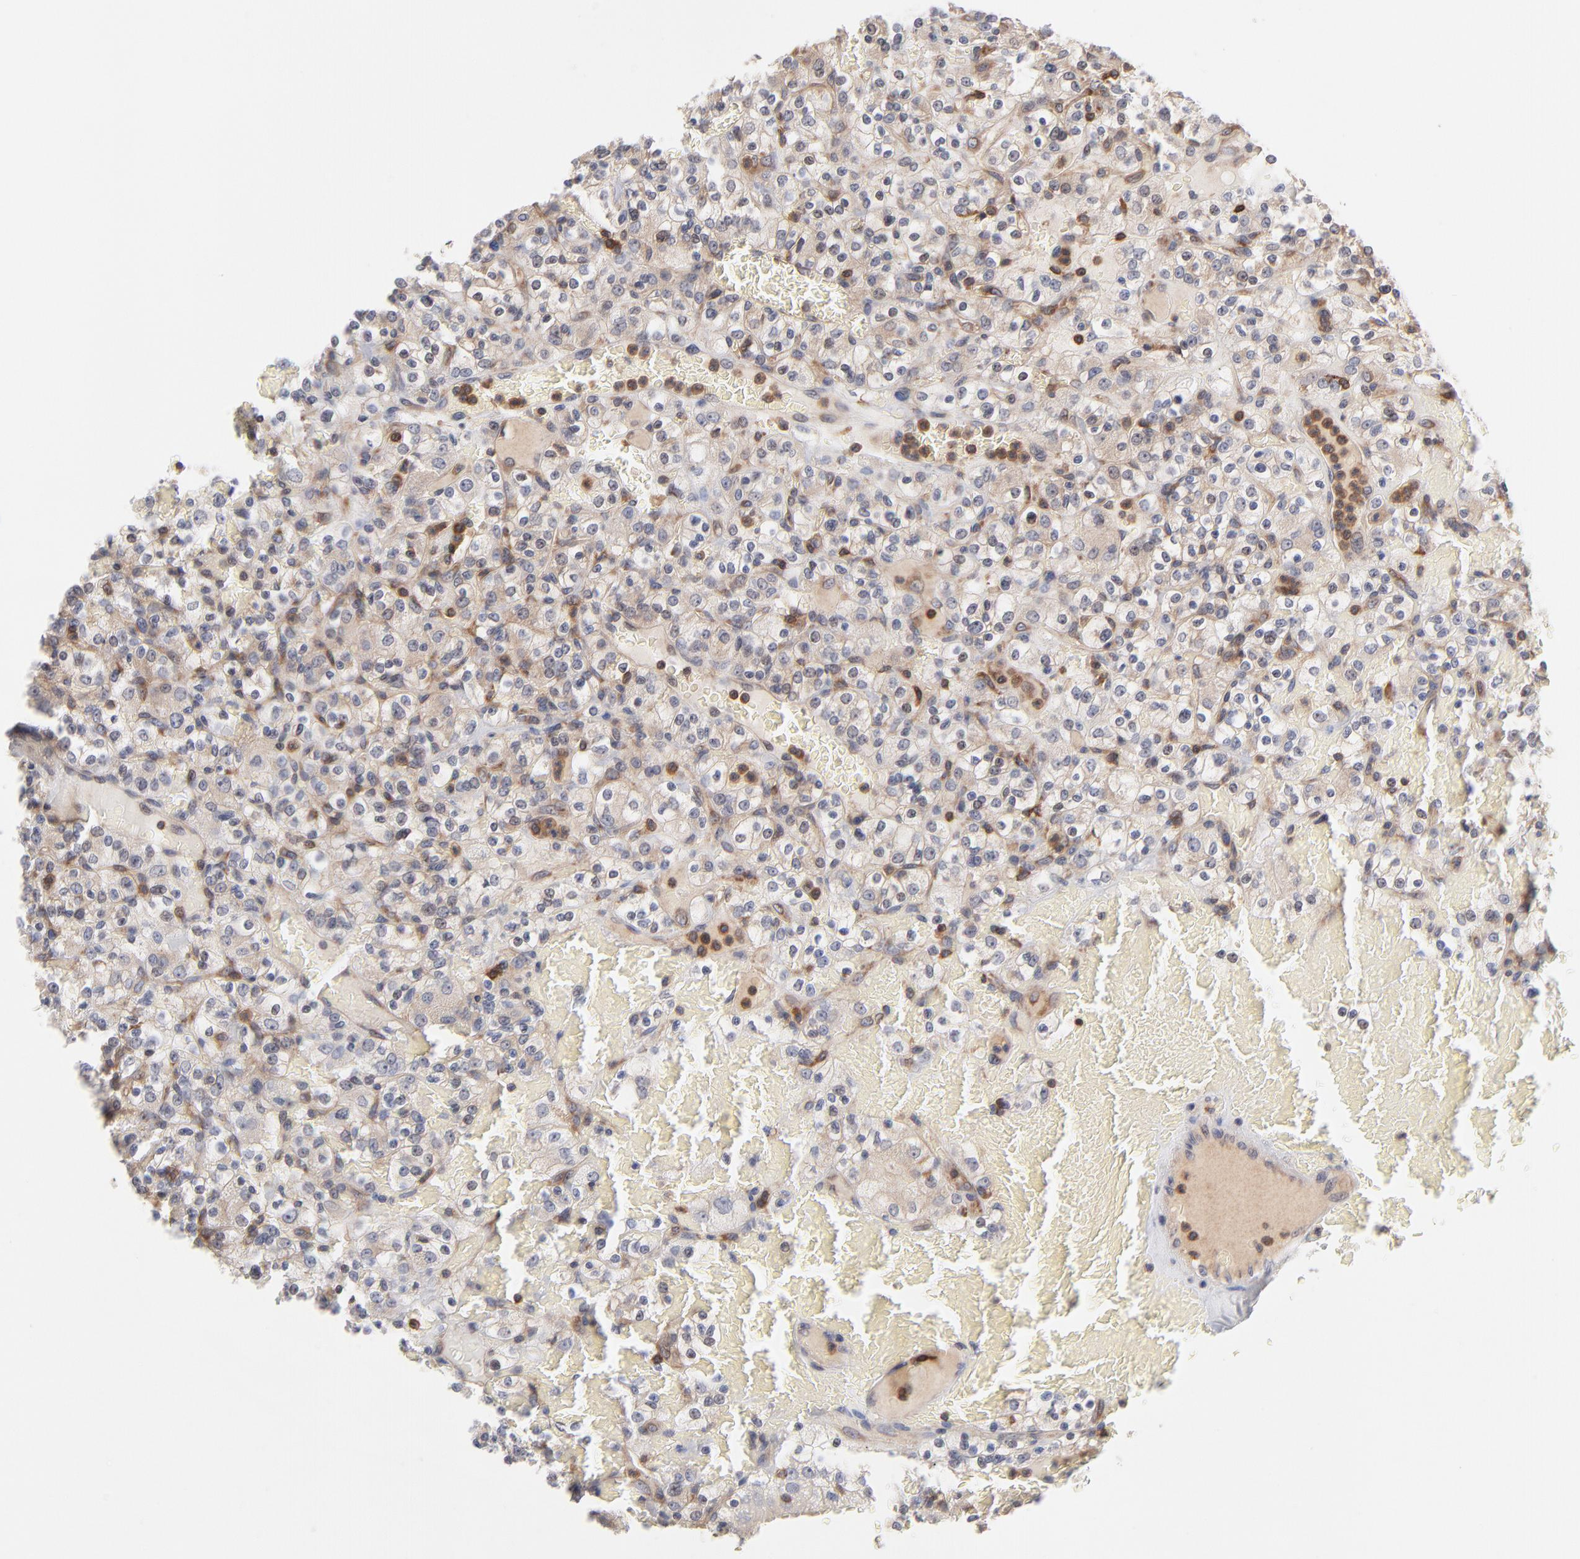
{"staining": {"intensity": "weak", "quantity": ">75%", "location": "cytoplasmic/membranous"}, "tissue": "renal cancer", "cell_type": "Tumor cells", "image_type": "cancer", "snomed": [{"axis": "morphology", "description": "Normal tissue, NOS"}, {"axis": "morphology", "description": "Adenocarcinoma, NOS"}, {"axis": "topography", "description": "Kidney"}], "caption": "IHC (DAB (3,3'-diaminobenzidine)) staining of human renal cancer displays weak cytoplasmic/membranous protein expression in about >75% of tumor cells. (brown staining indicates protein expression, while blue staining denotes nuclei).", "gene": "WIPF1", "patient": {"sex": "female", "age": 72}}